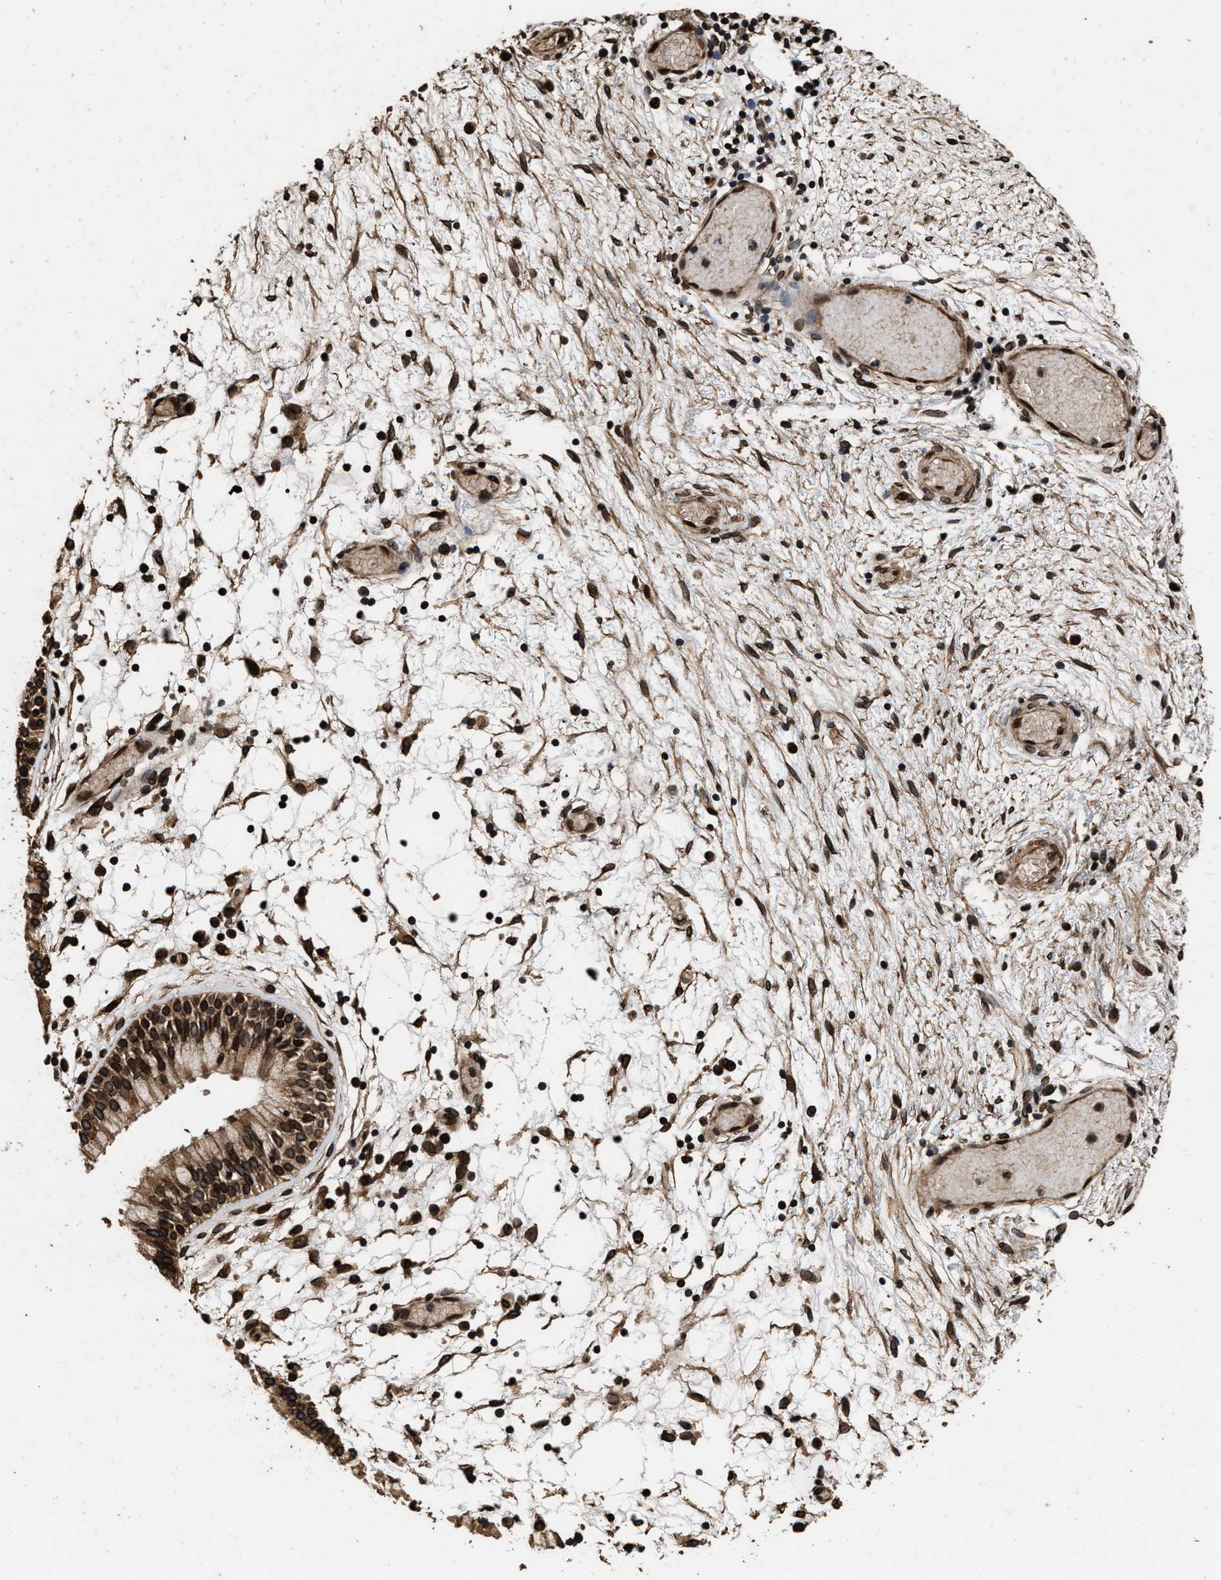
{"staining": {"intensity": "strong", "quantity": ">75%", "location": "cytoplasmic/membranous,nuclear"}, "tissue": "nasopharynx", "cell_type": "Respiratory epithelial cells", "image_type": "normal", "snomed": [{"axis": "morphology", "description": "Normal tissue, NOS"}, {"axis": "morphology", "description": "Inflammation, NOS"}, {"axis": "topography", "description": "Nasopharynx"}], "caption": "A histopathology image of nasopharynx stained for a protein displays strong cytoplasmic/membranous,nuclear brown staining in respiratory epithelial cells. Nuclei are stained in blue.", "gene": "ACCS", "patient": {"sex": "male", "age": 48}}